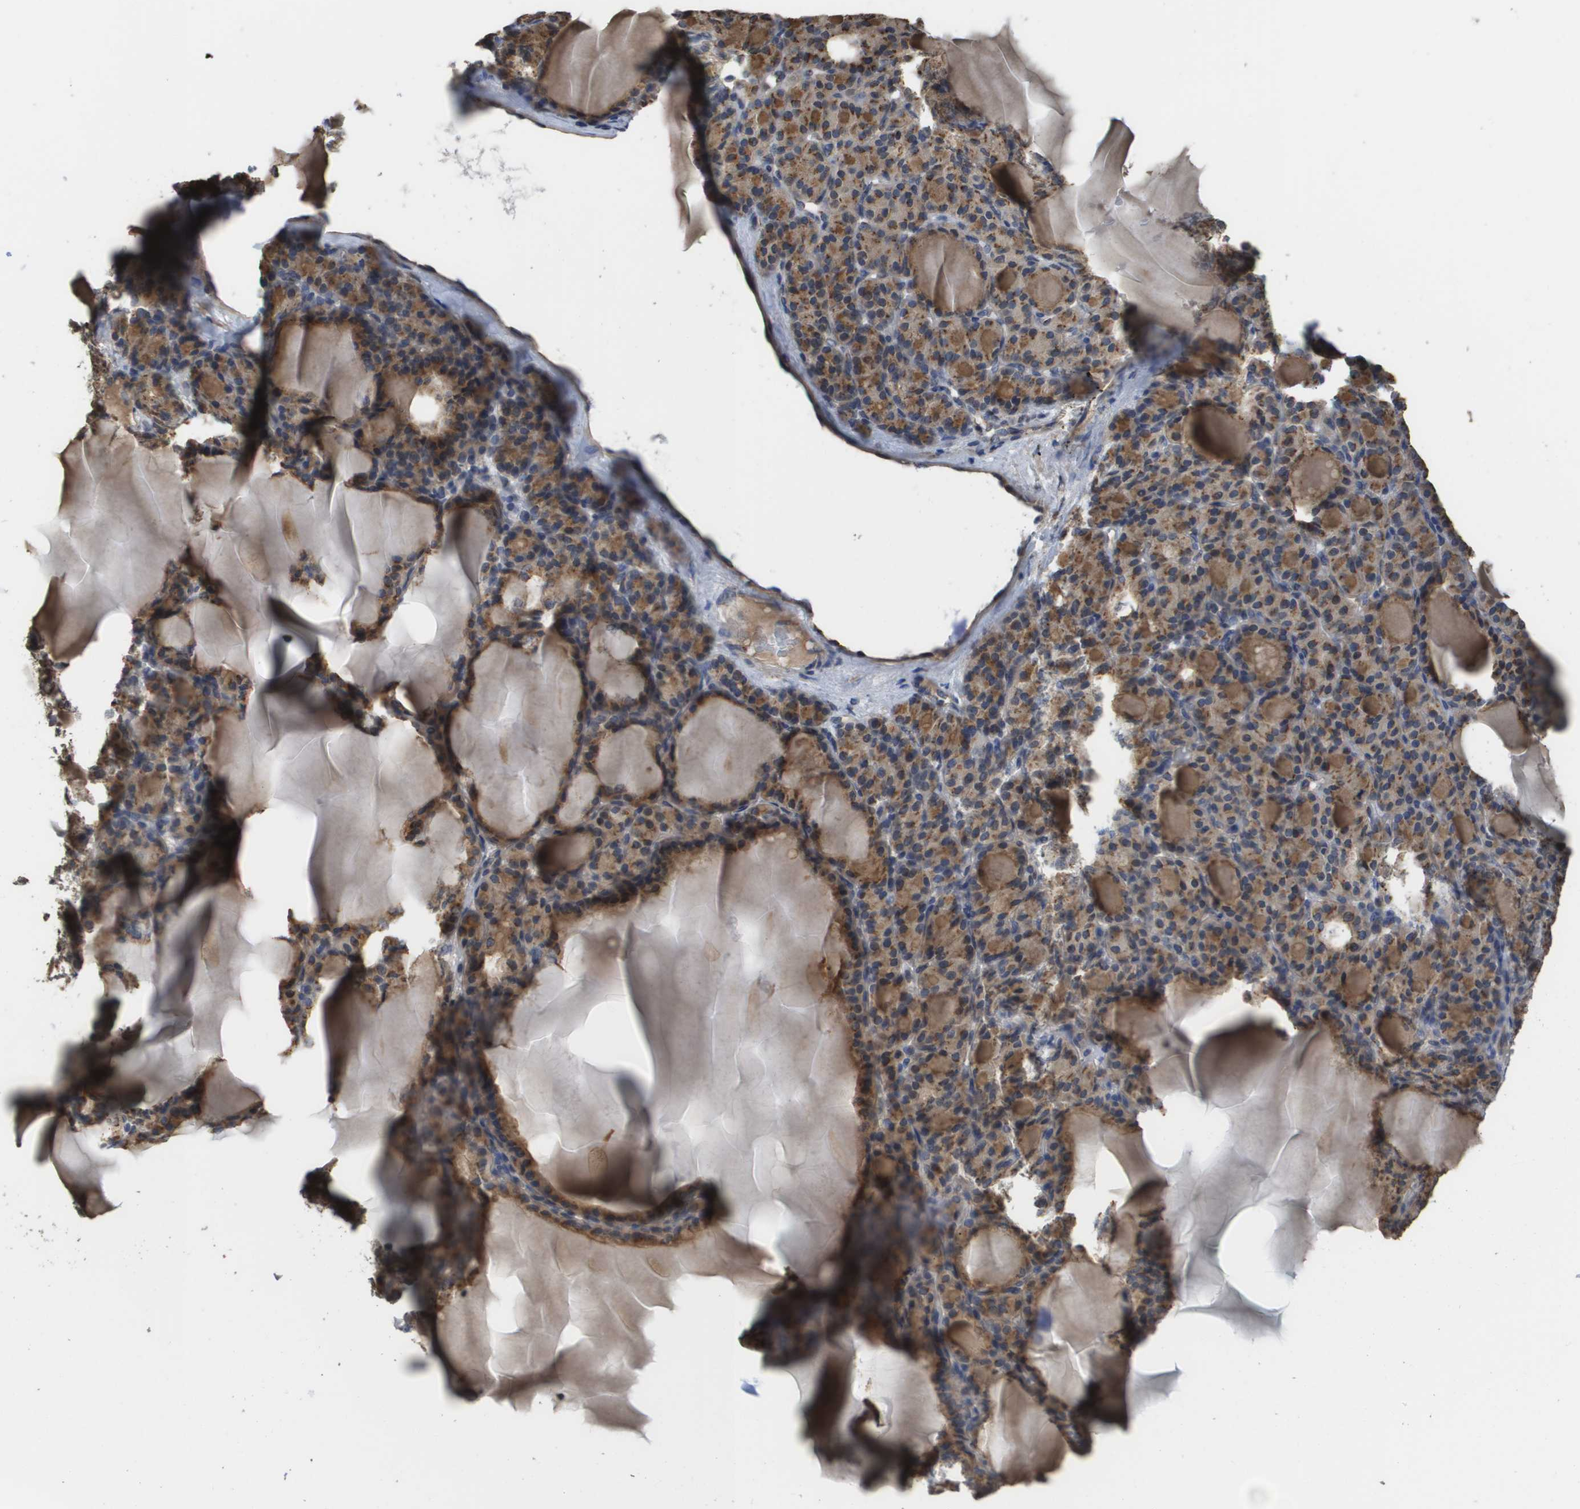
{"staining": {"intensity": "moderate", "quantity": ">75%", "location": "cytoplasmic/membranous"}, "tissue": "thyroid gland", "cell_type": "Glandular cells", "image_type": "normal", "snomed": [{"axis": "morphology", "description": "Normal tissue, NOS"}, {"axis": "topography", "description": "Thyroid gland"}], "caption": "DAB (3,3'-diaminobenzidine) immunohistochemical staining of normal thyroid gland demonstrates moderate cytoplasmic/membranous protein staining in approximately >75% of glandular cells.", "gene": "PCK1", "patient": {"sex": "female", "age": 28}}